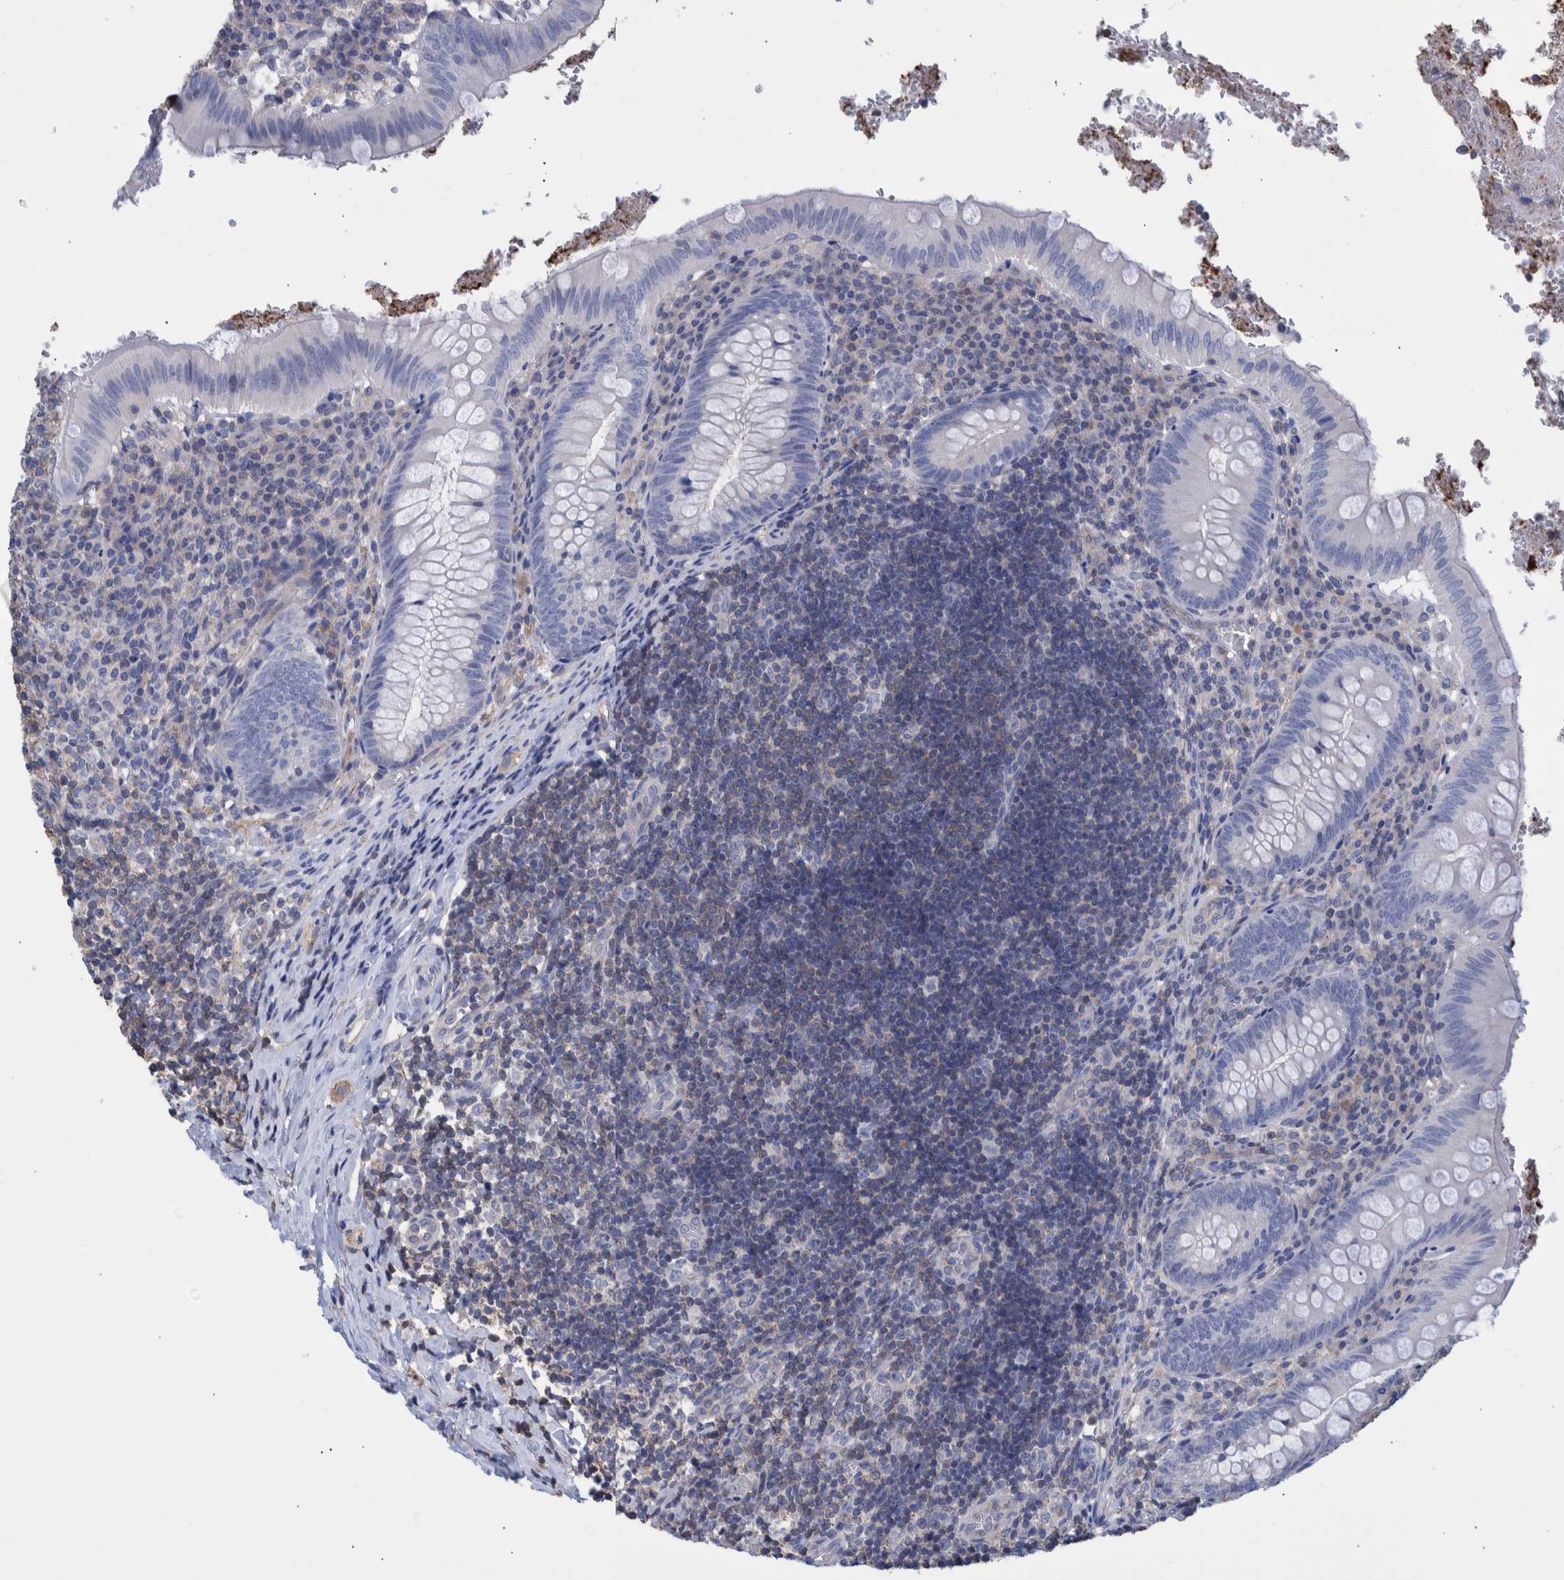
{"staining": {"intensity": "negative", "quantity": "none", "location": "none"}, "tissue": "appendix", "cell_type": "Glandular cells", "image_type": "normal", "snomed": [{"axis": "morphology", "description": "Normal tissue, NOS"}, {"axis": "topography", "description": "Appendix"}], "caption": "There is no significant positivity in glandular cells of appendix. (IHC, brightfield microscopy, high magnification).", "gene": "PPP3CC", "patient": {"sex": "male", "age": 8}}